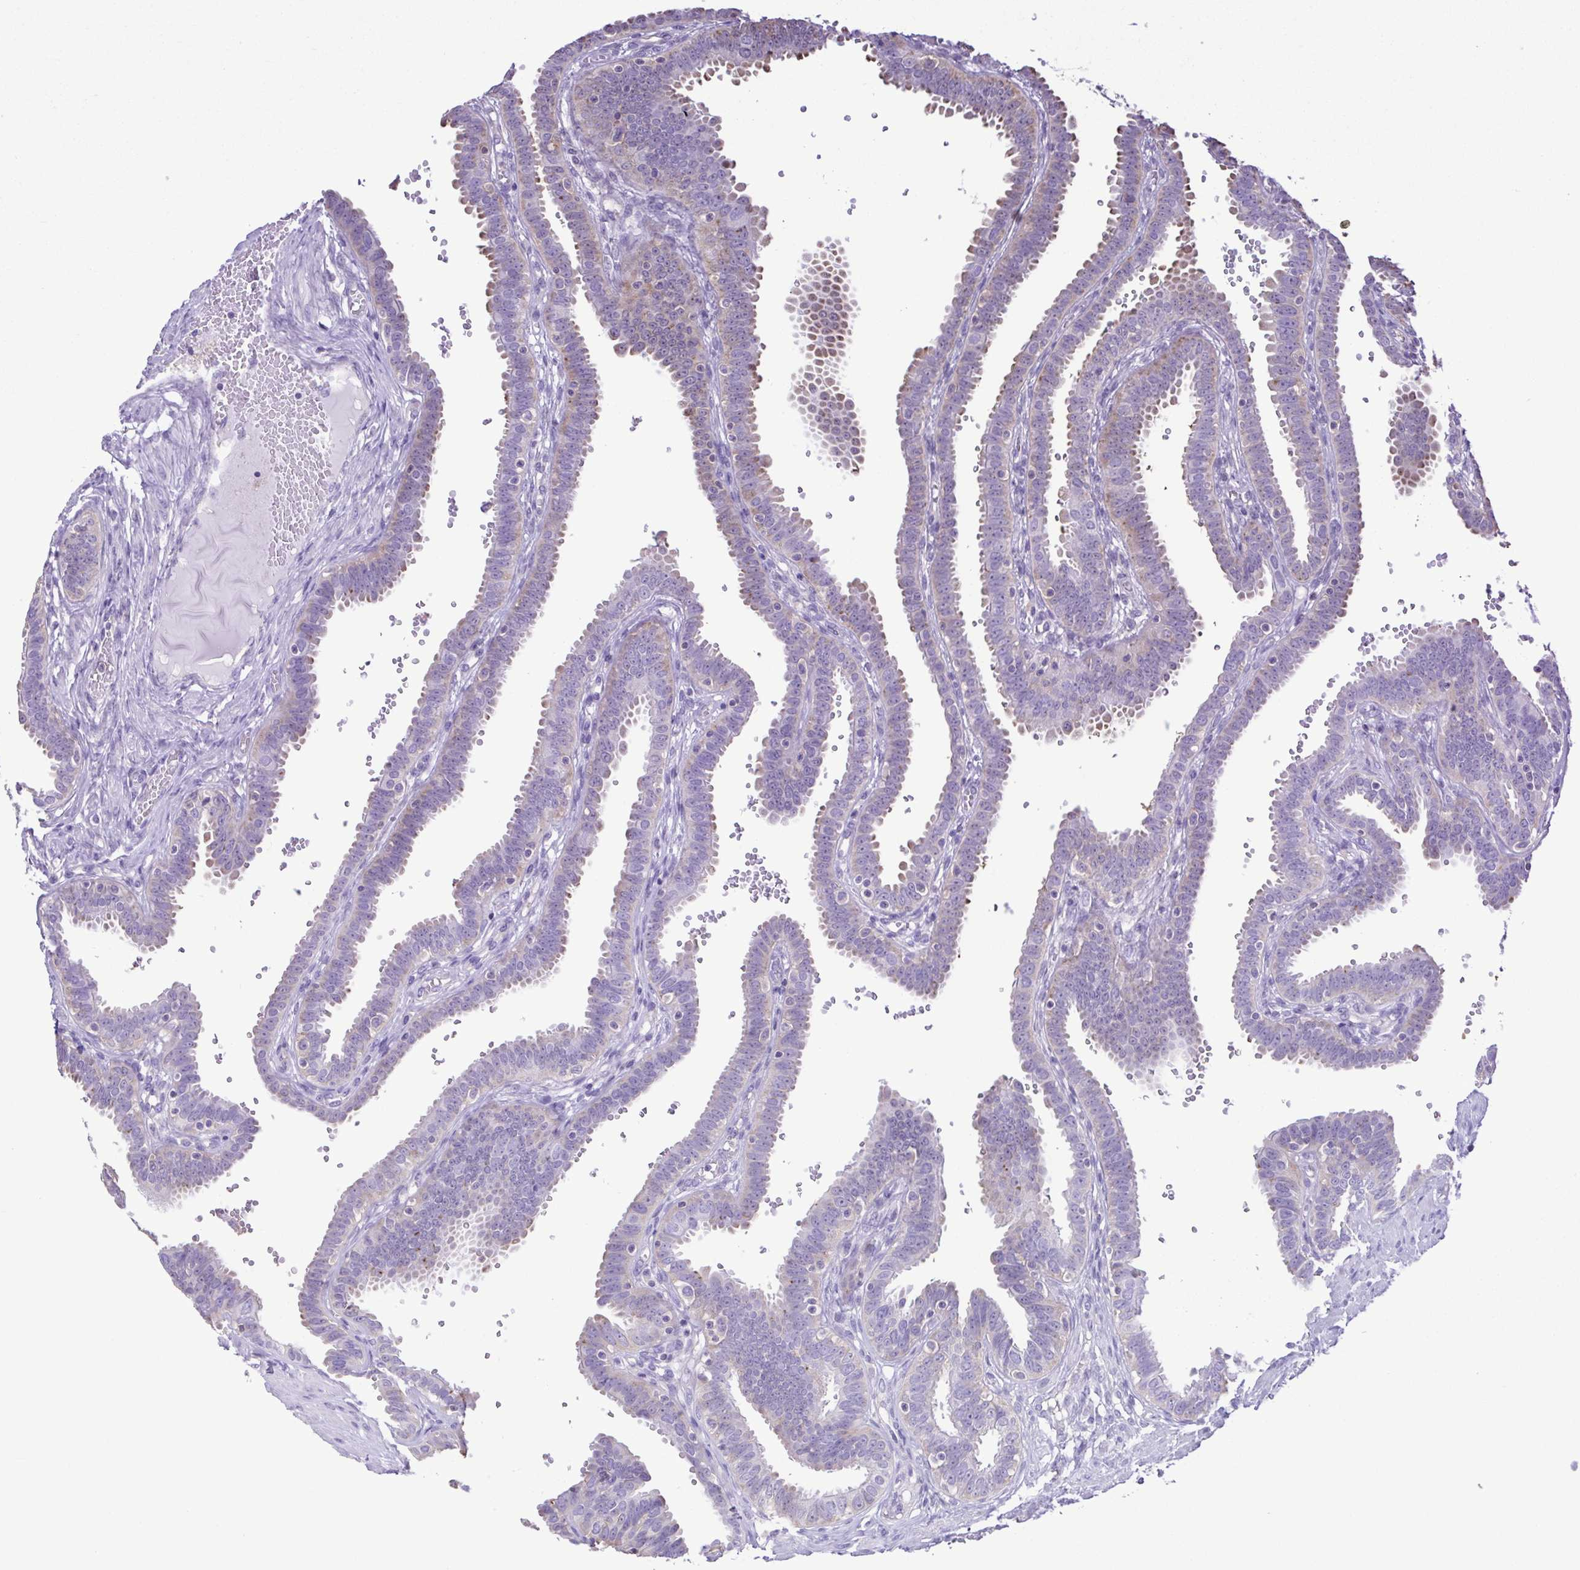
{"staining": {"intensity": "weak", "quantity": "25%-75%", "location": "cytoplasmic/membranous"}, "tissue": "fallopian tube", "cell_type": "Glandular cells", "image_type": "normal", "snomed": [{"axis": "morphology", "description": "Normal tissue, NOS"}, {"axis": "topography", "description": "Fallopian tube"}], "caption": "Immunohistochemical staining of unremarkable fallopian tube reveals weak cytoplasmic/membranous protein positivity in approximately 25%-75% of glandular cells.", "gene": "CYP17A1", "patient": {"sex": "female", "age": 37}}